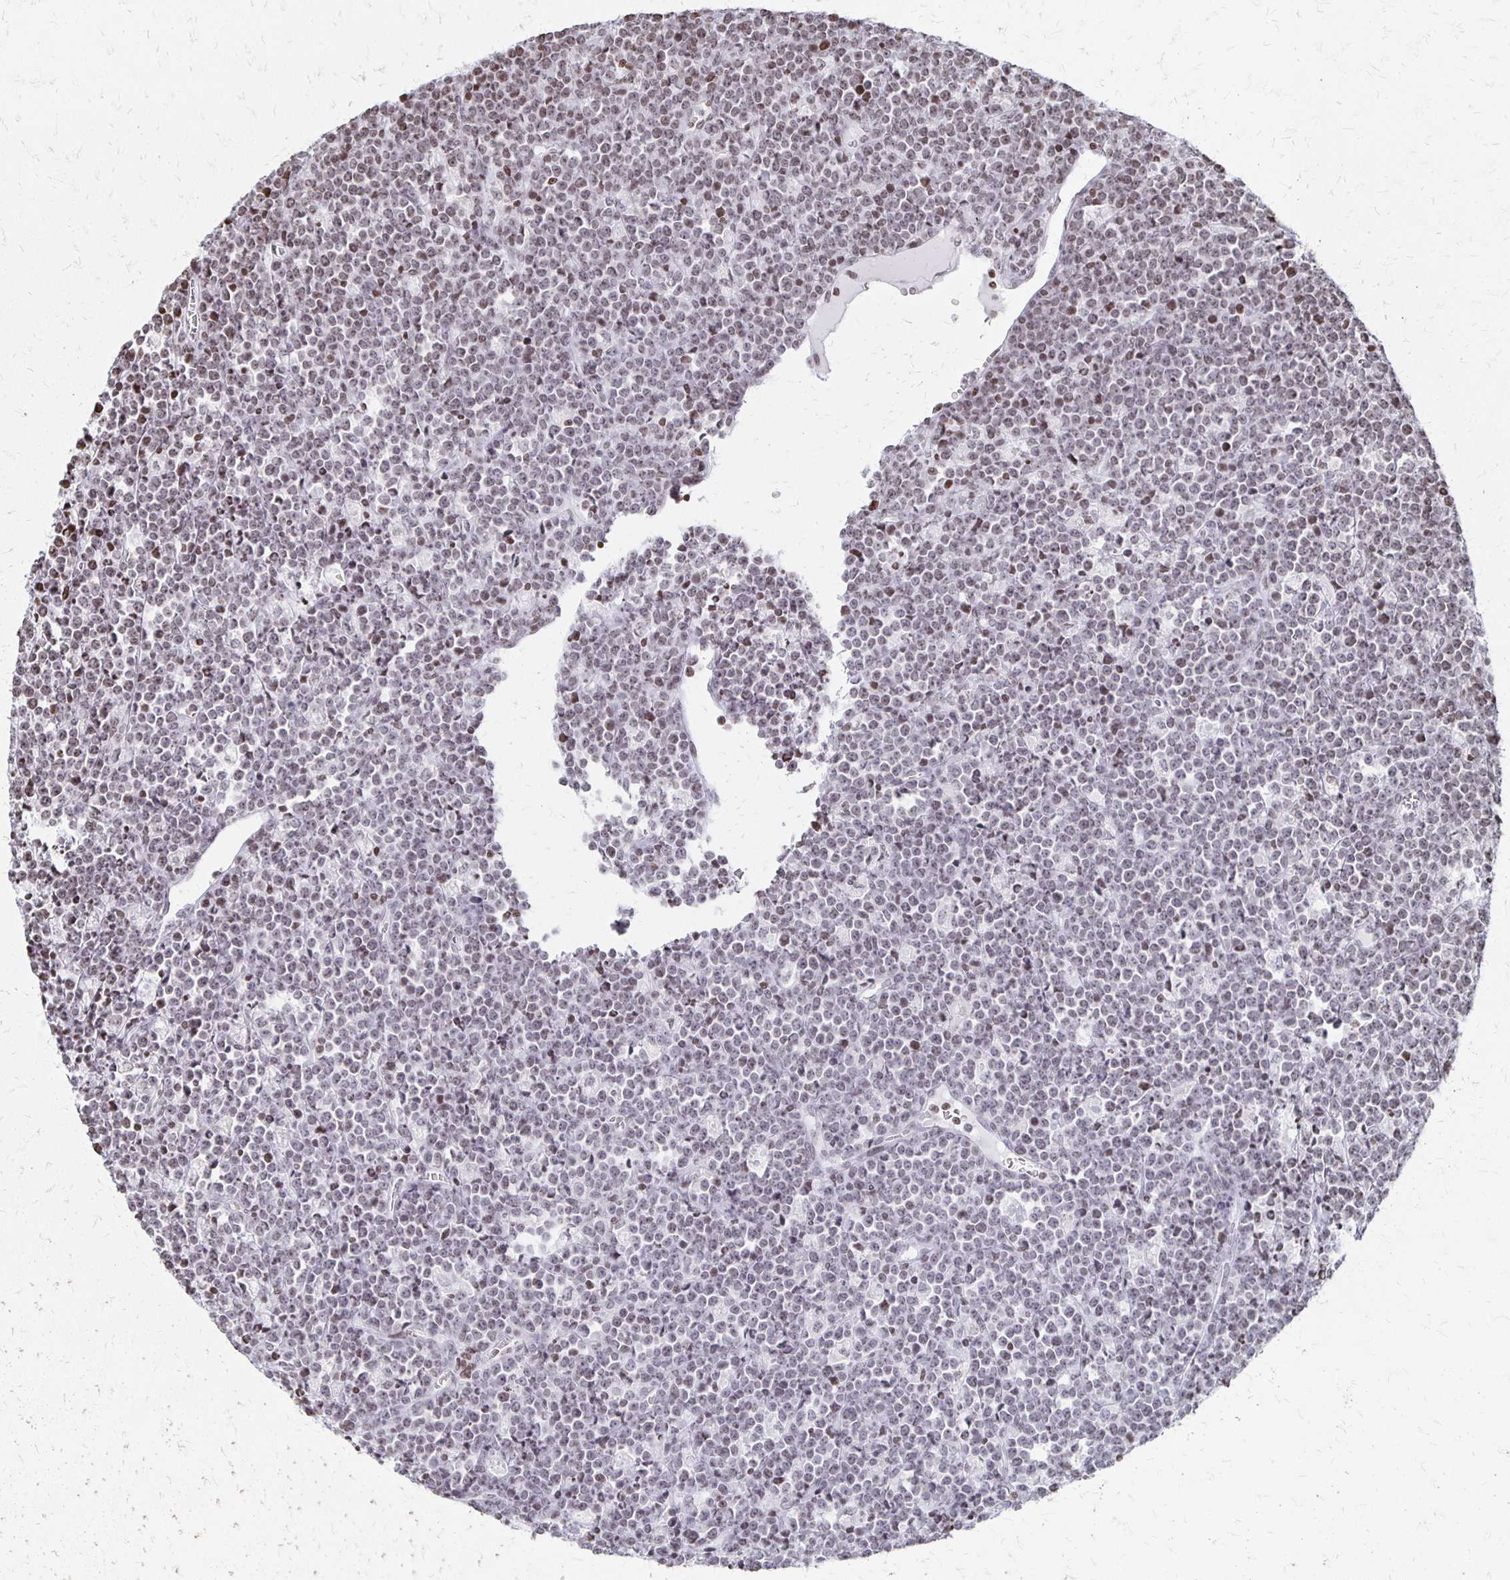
{"staining": {"intensity": "weak", "quantity": "25%-75%", "location": "nuclear"}, "tissue": "lymphoma", "cell_type": "Tumor cells", "image_type": "cancer", "snomed": [{"axis": "morphology", "description": "Malignant lymphoma, non-Hodgkin's type, High grade"}, {"axis": "topography", "description": "Ovary"}], "caption": "A low amount of weak nuclear positivity is appreciated in about 25%-75% of tumor cells in high-grade malignant lymphoma, non-Hodgkin's type tissue. The protein of interest is stained brown, and the nuclei are stained in blue (DAB (3,3'-diaminobenzidine) IHC with brightfield microscopy, high magnification).", "gene": "ZNF280C", "patient": {"sex": "female", "age": 56}}